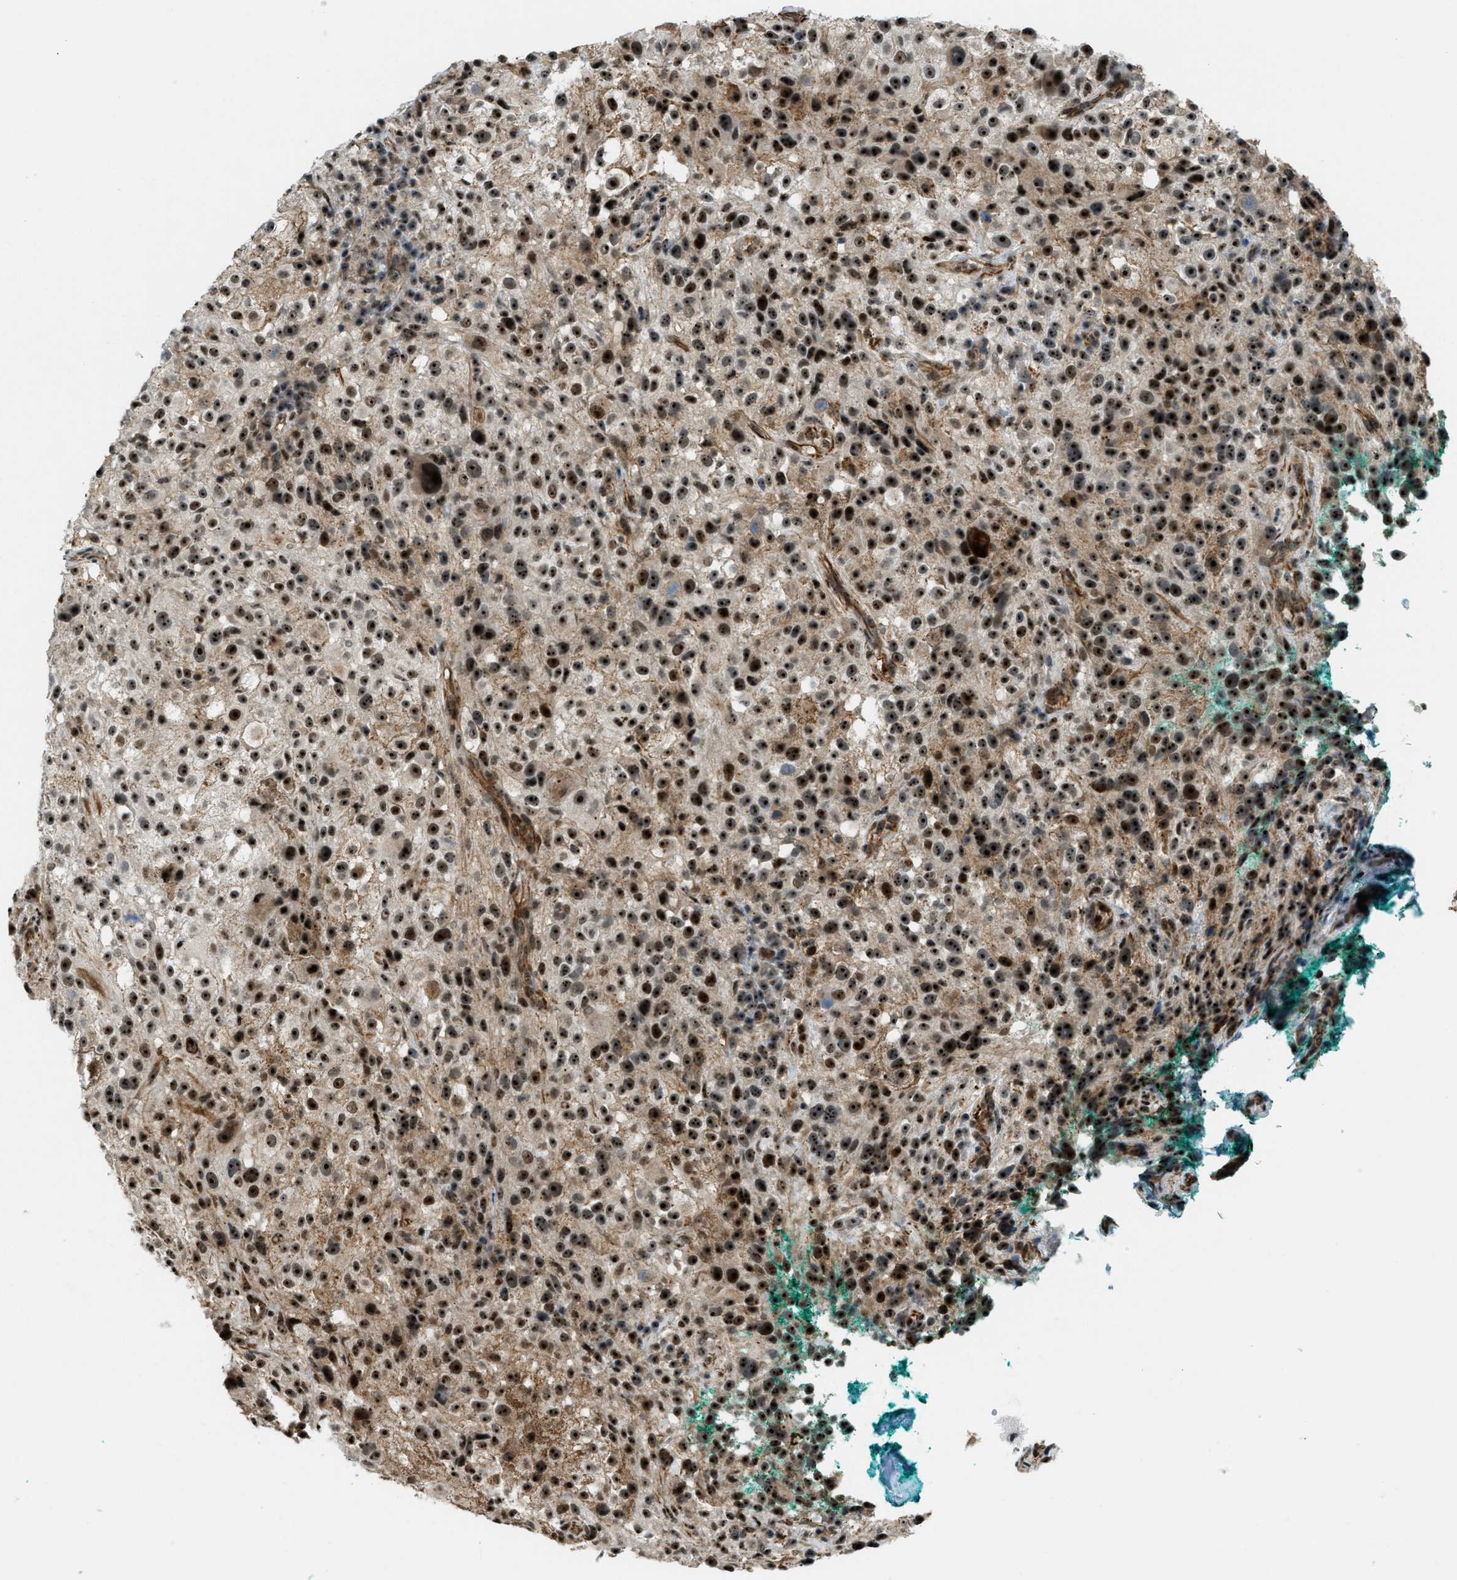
{"staining": {"intensity": "strong", "quantity": ">75%", "location": "nuclear"}, "tissue": "melanoma", "cell_type": "Tumor cells", "image_type": "cancer", "snomed": [{"axis": "morphology", "description": "Necrosis, NOS"}, {"axis": "morphology", "description": "Malignant melanoma, NOS"}, {"axis": "topography", "description": "Skin"}], "caption": "Human malignant melanoma stained with a protein marker shows strong staining in tumor cells.", "gene": "E2F1", "patient": {"sex": "female", "age": 87}}